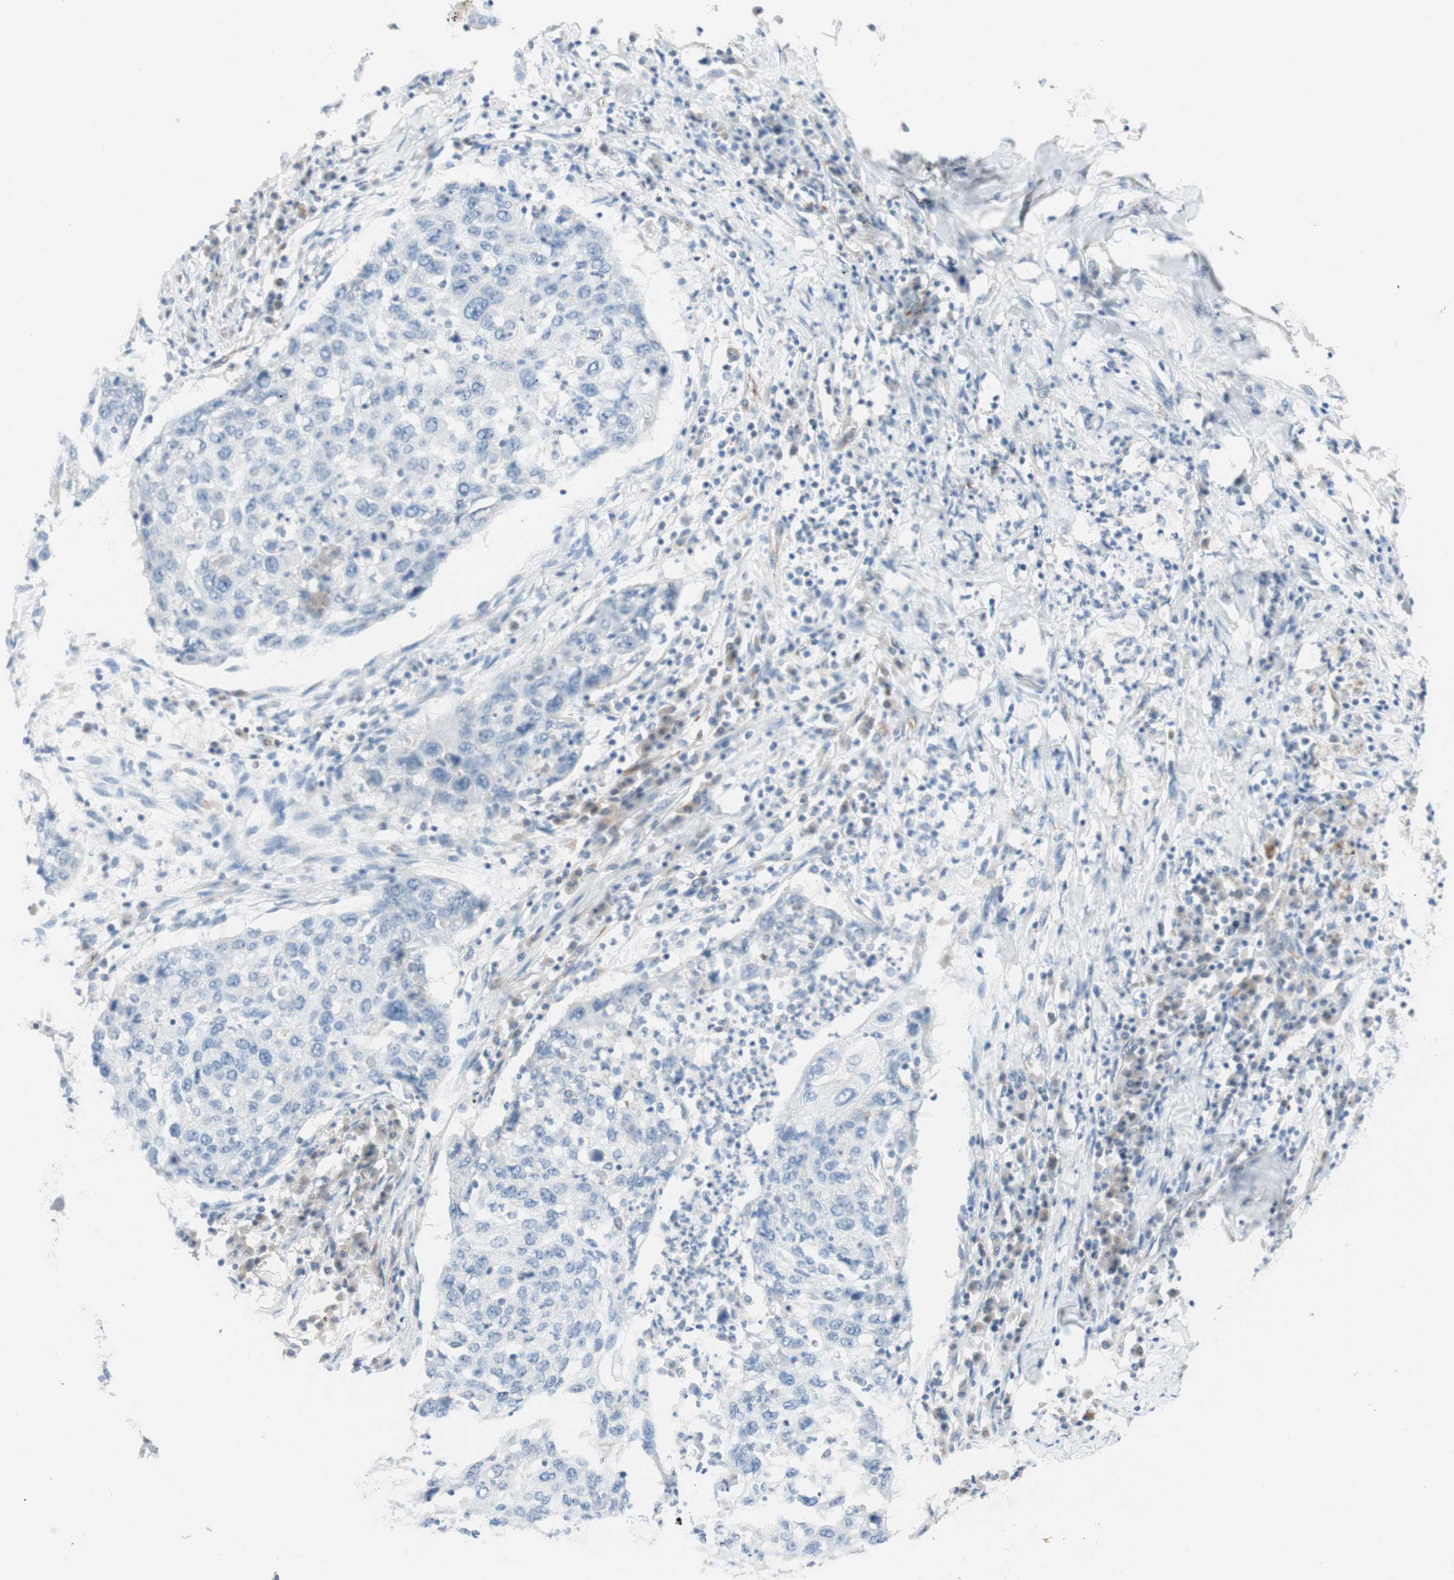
{"staining": {"intensity": "negative", "quantity": "none", "location": "none"}, "tissue": "lung cancer", "cell_type": "Tumor cells", "image_type": "cancer", "snomed": [{"axis": "morphology", "description": "Squamous cell carcinoma, NOS"}, {"axis": "topography", "description": "Lung"}], "caption": "Immunohistochemical staining of squamous cell carcinoma (lung) shows no significant staining in tumor cells.", "gene": "POU2AF1", "patient": {"sex": "female", "age": 63}}